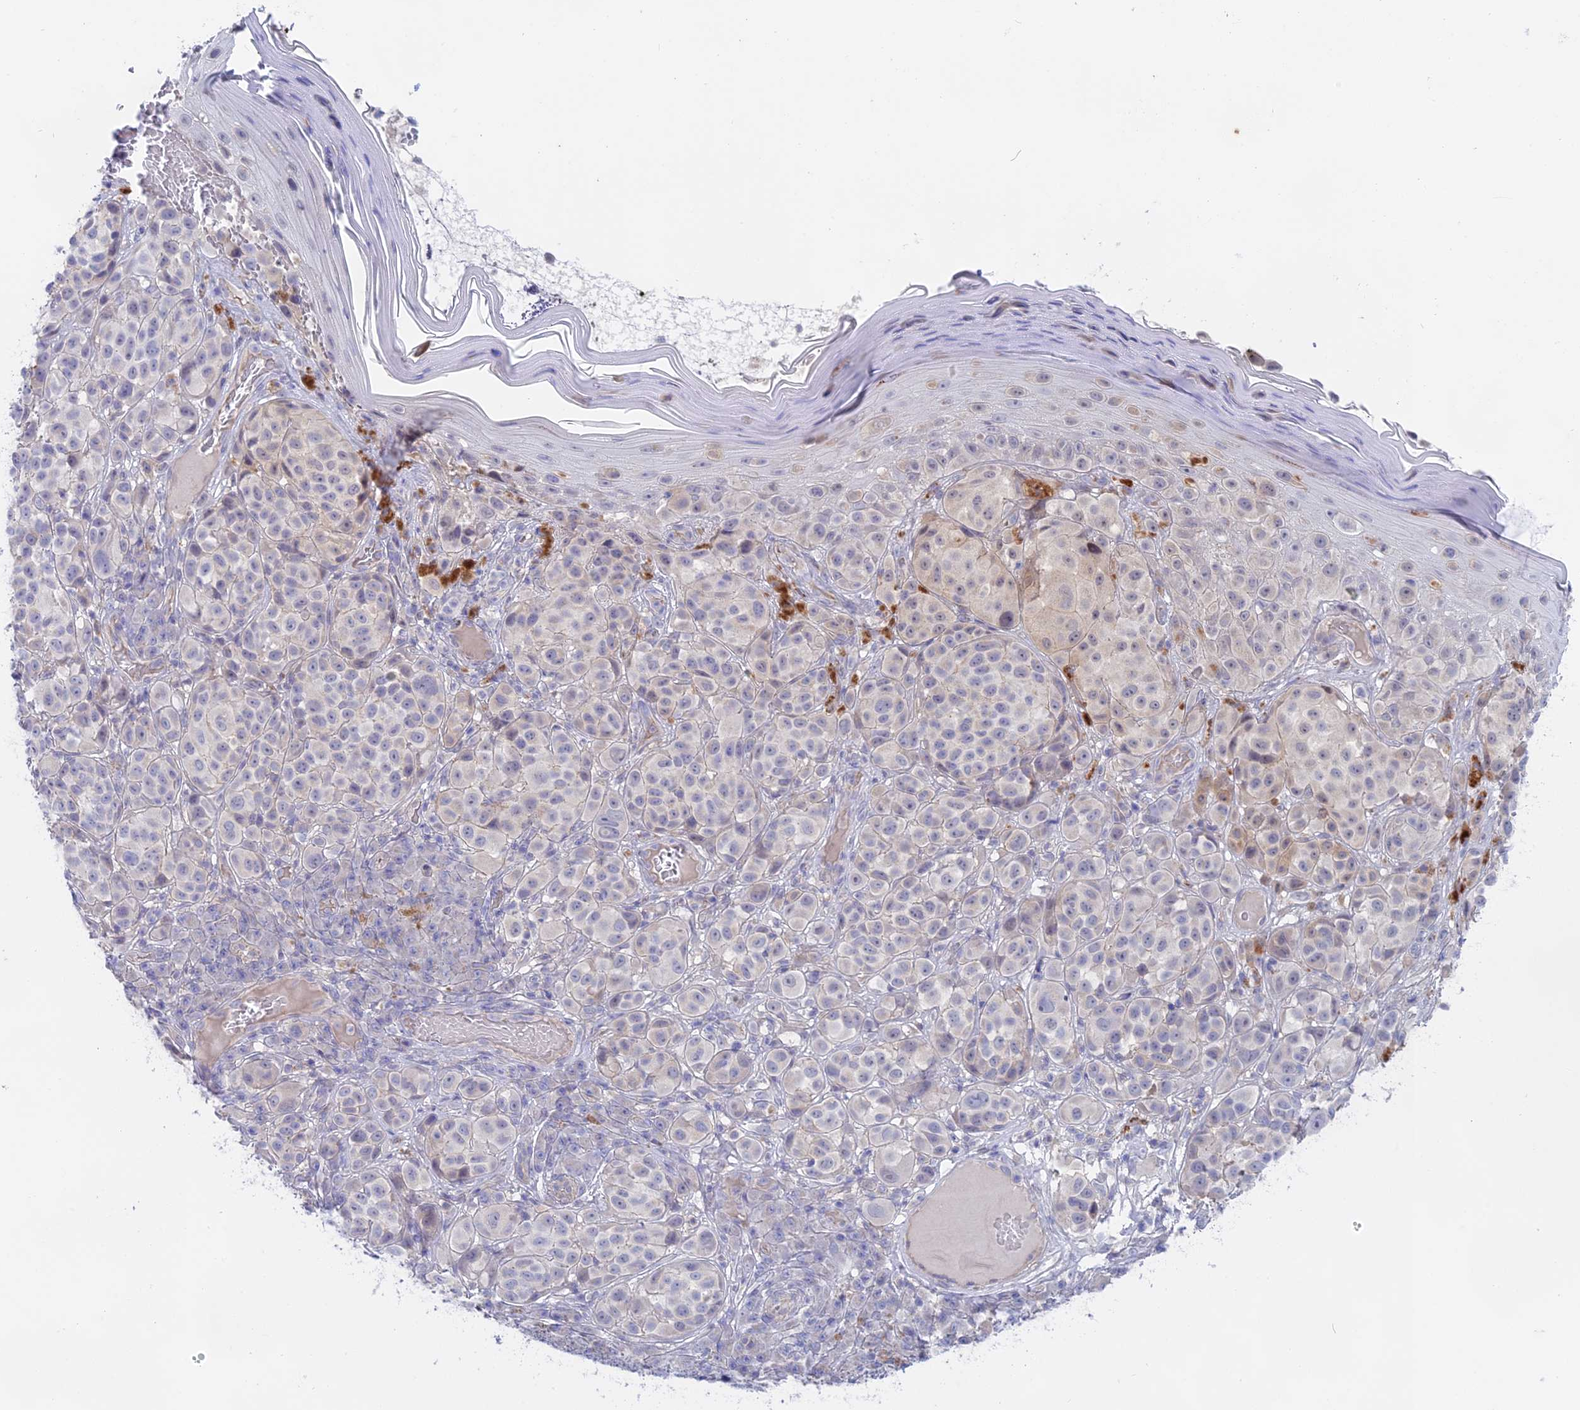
{"staining": {"intensity": "negative", "quantity": "none", "location": "none"}, "tissue": "melanoma", "cell_type": "Tumor cells", "image_type": "cancer", "snomed": [{"axis": "morphology", "description": "Malignant melanoma, NOS"}, {"axis": "topography", "description": "Skin"}], "caption": "Tumor cells show no significant protein staining in malignant melanoma.", "gene": "GLB1L", "patient": {"sex": "male", "age": 38}}